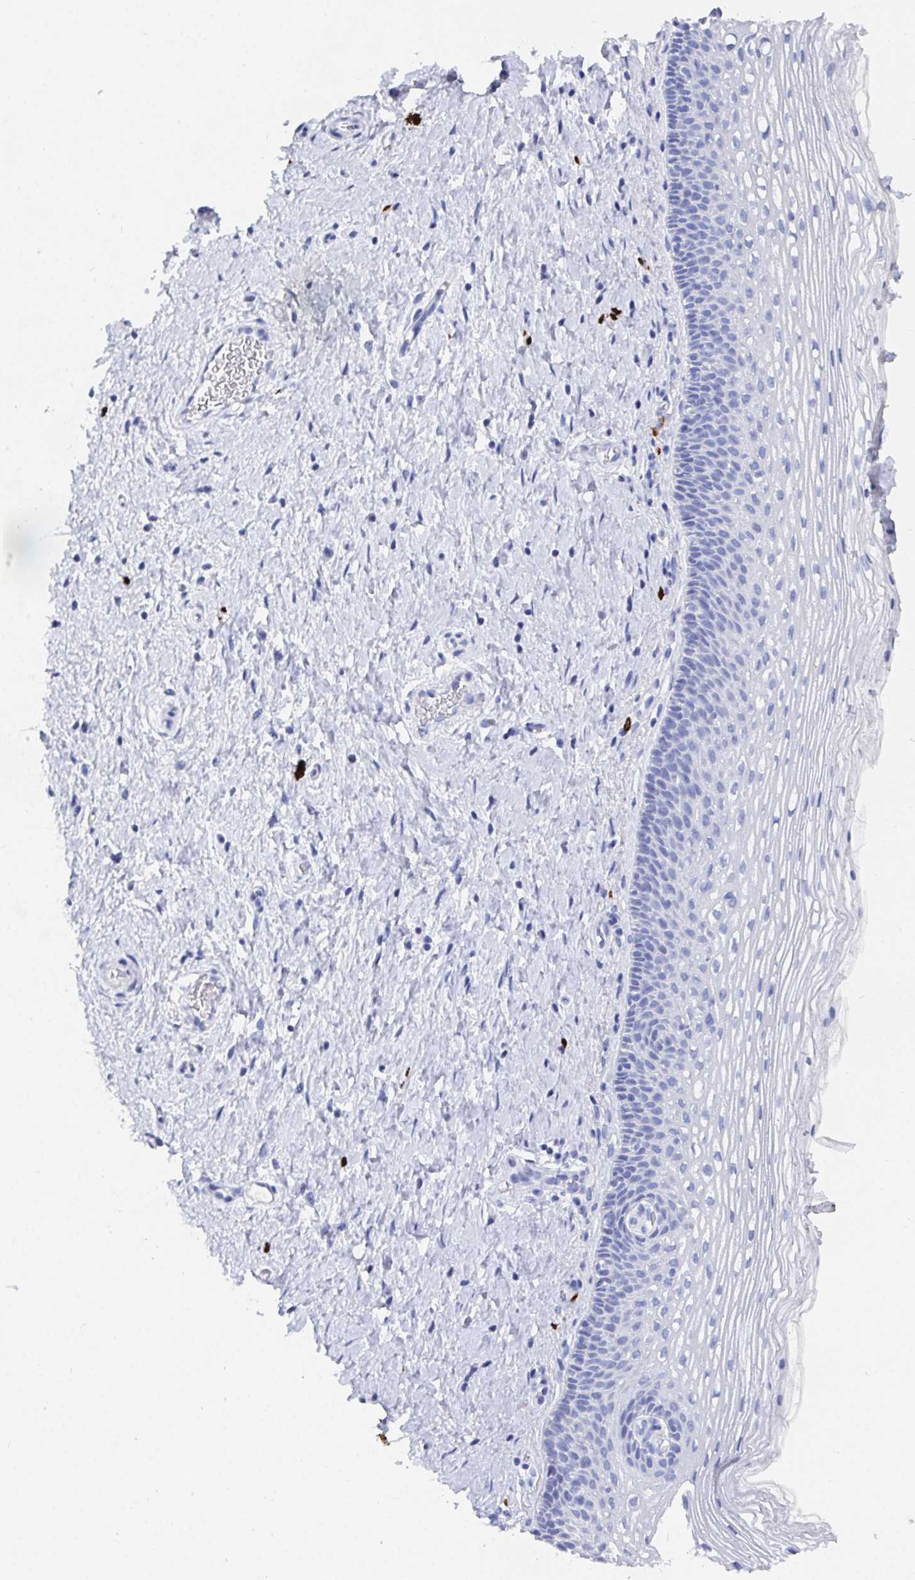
{"staining": {"intensity": "negative", "quantity": "none", "location": "none"}, "tissue": "cervix", "cell_type": "Glandular cells", "image_type": "normal", "snomed": [{"axis": "morphology", "description": "Normal tissue, NOS"}, {"axis": "topography", "description": "Cervix"}], "caption": "The immunohistochemistry (IHC) image has no significant positivity in glandular cells of cervix.", "gene": "GRIA1", "patient": {"sex": "female", "age": 34}}